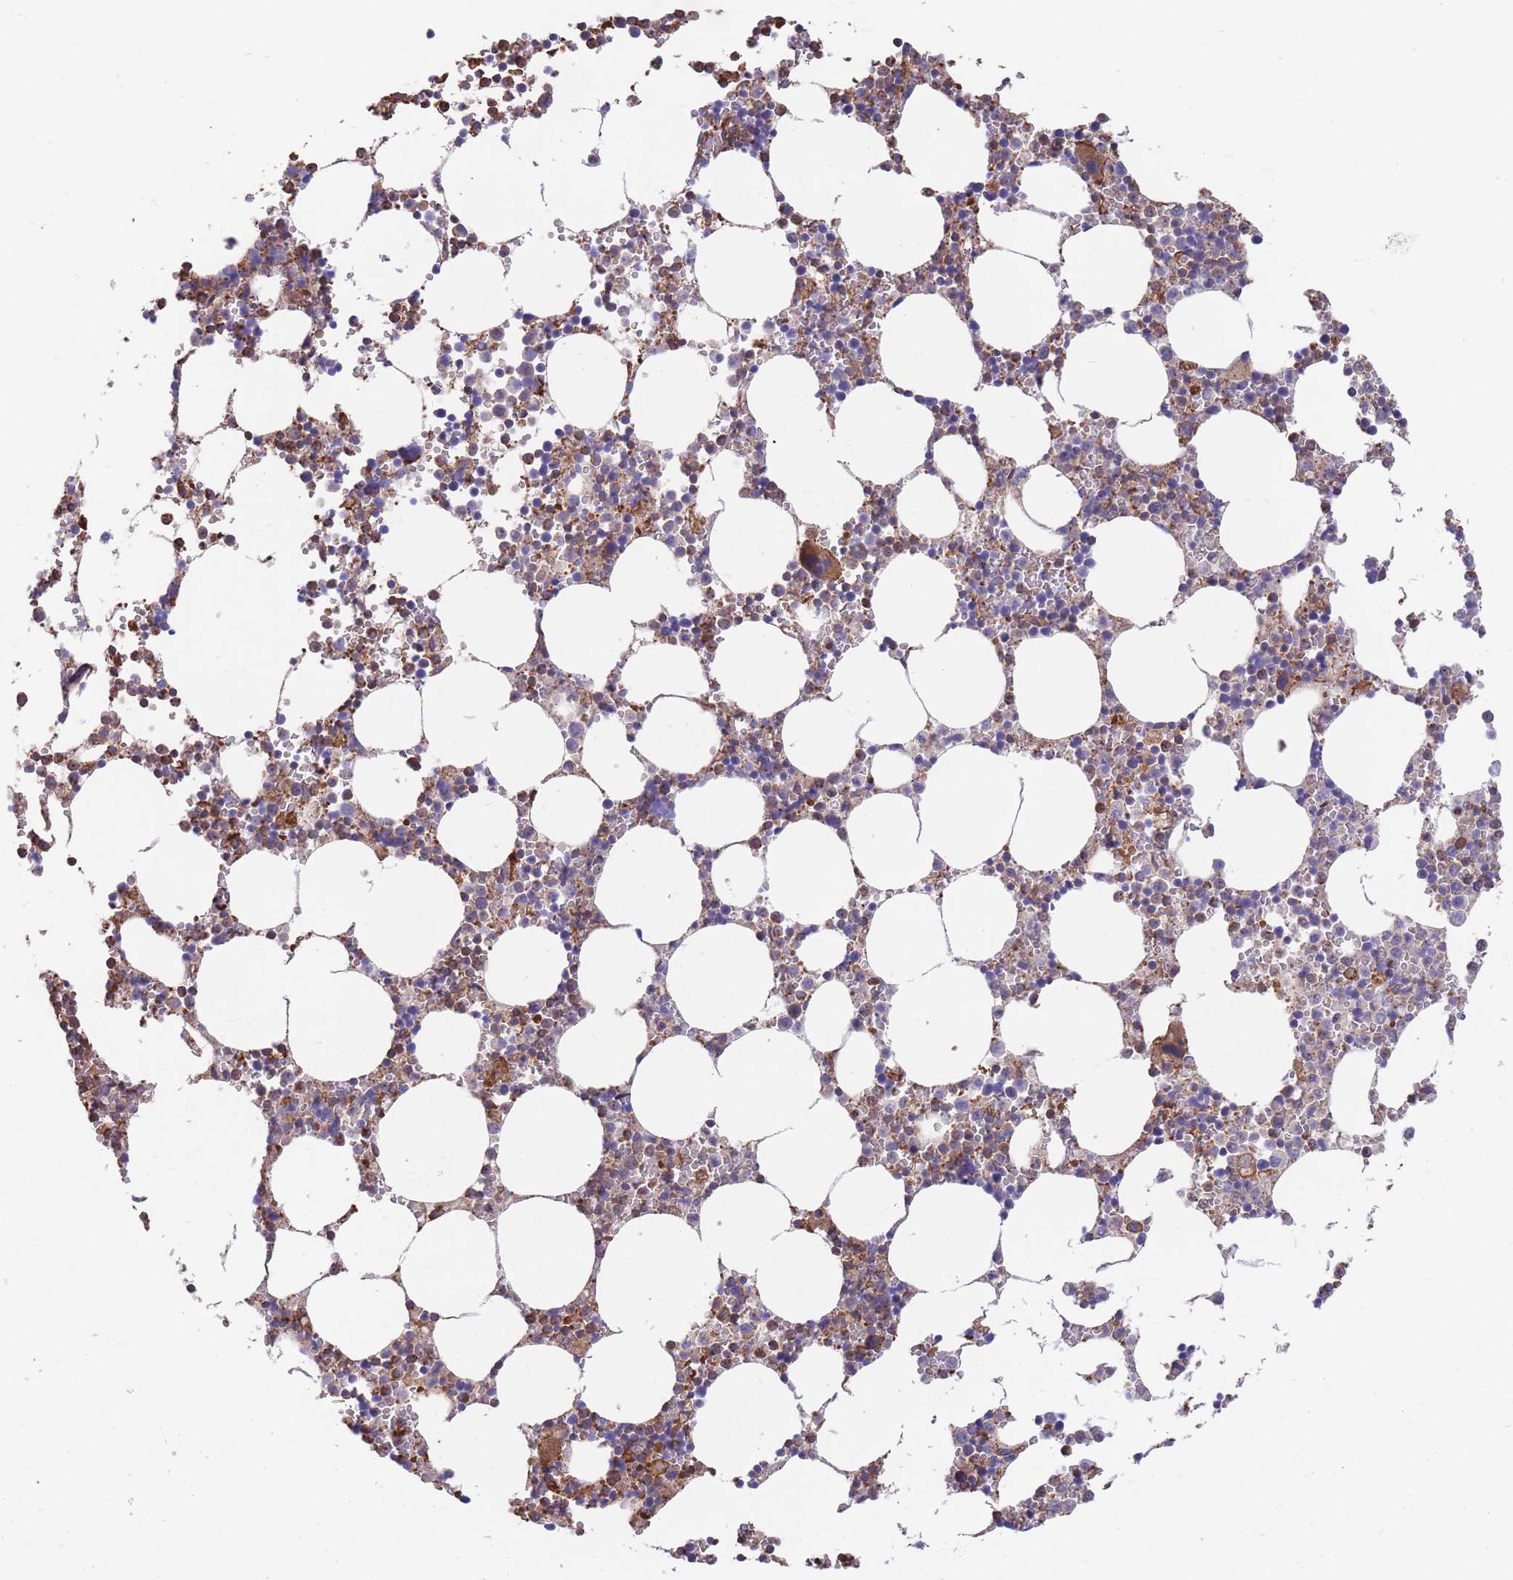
{"staining": {"intensity": "strong", "quantity": "<25%", "location": "cytoplasmic/membranous"}, "tissue": "bone marrow", "cell_type": "Hematopoietic cells", "image_type": "normal", "snomed": [{"axis": "morphology", "description": "Normal tissue, NOS"}, {"axis": "topography", "description": "Bone marrow"}], "caption": "Bone marrow stained with a brown dye exhibits strong cytoplasmic/membranous positive expression in about <25% of hematopoietic cells.", "gene": "LRRN4CL", "patient": {"sex": "female", "age": 64}}